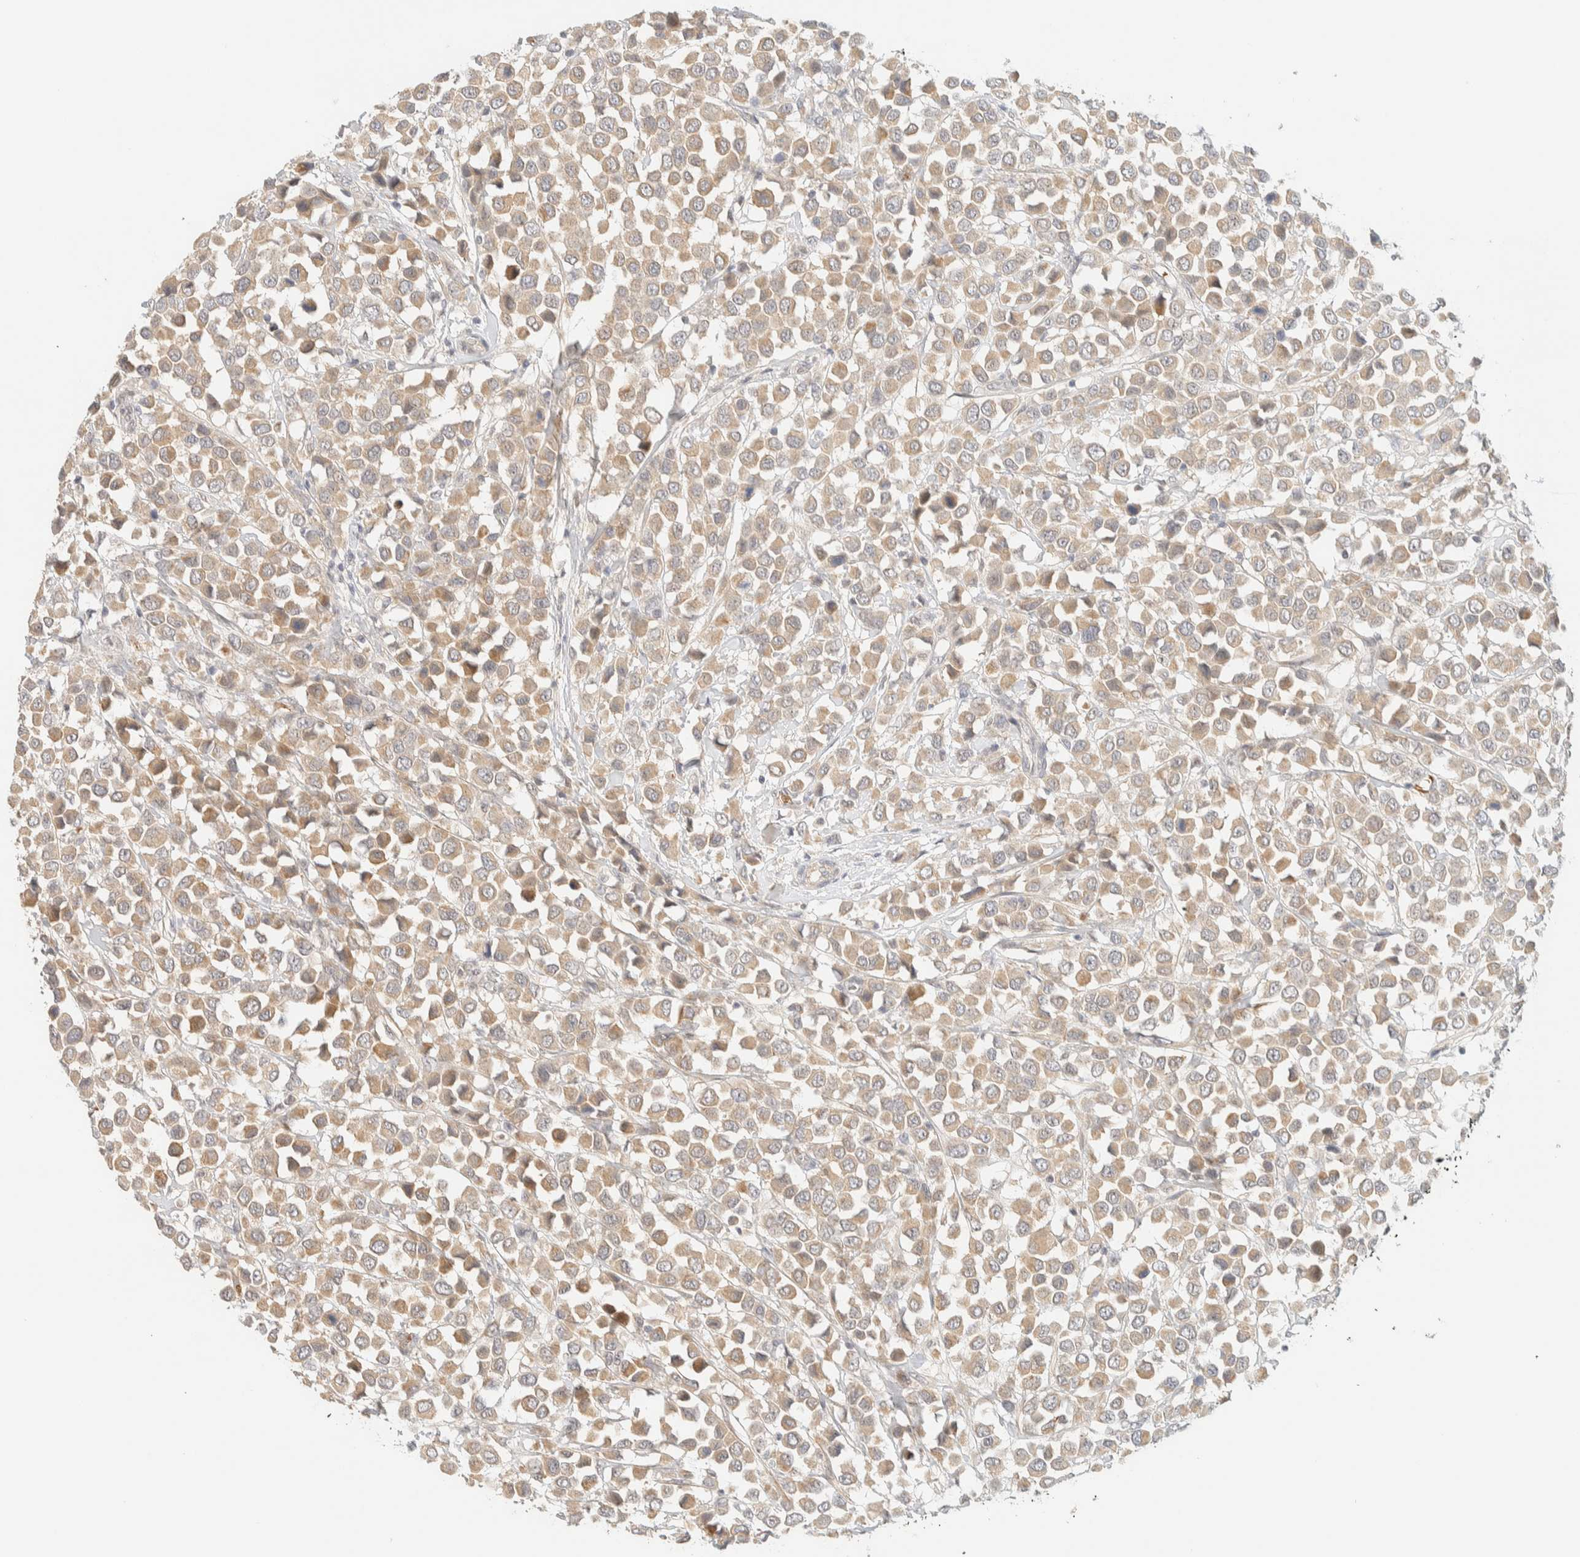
{"staining": {"intensity": "weak", "quantity": ">75%", "location": "cytoplasmic/membranous"}, "tissue": "breast cancer", "cell_type": "Tumor cells", "image_type": "cancer", "snomed": [{"axis": "morphology", "description": "Duct carcinoma"}, {"axis": "topography", "description": "Breast"}], "caption": "The immunohistochemical stain shows weak cytoplasmic/membranous staining in tumor cells of breast cancer tissue.", "gene": "TNK1", "patient": {"sex": "female", "age": 61}}